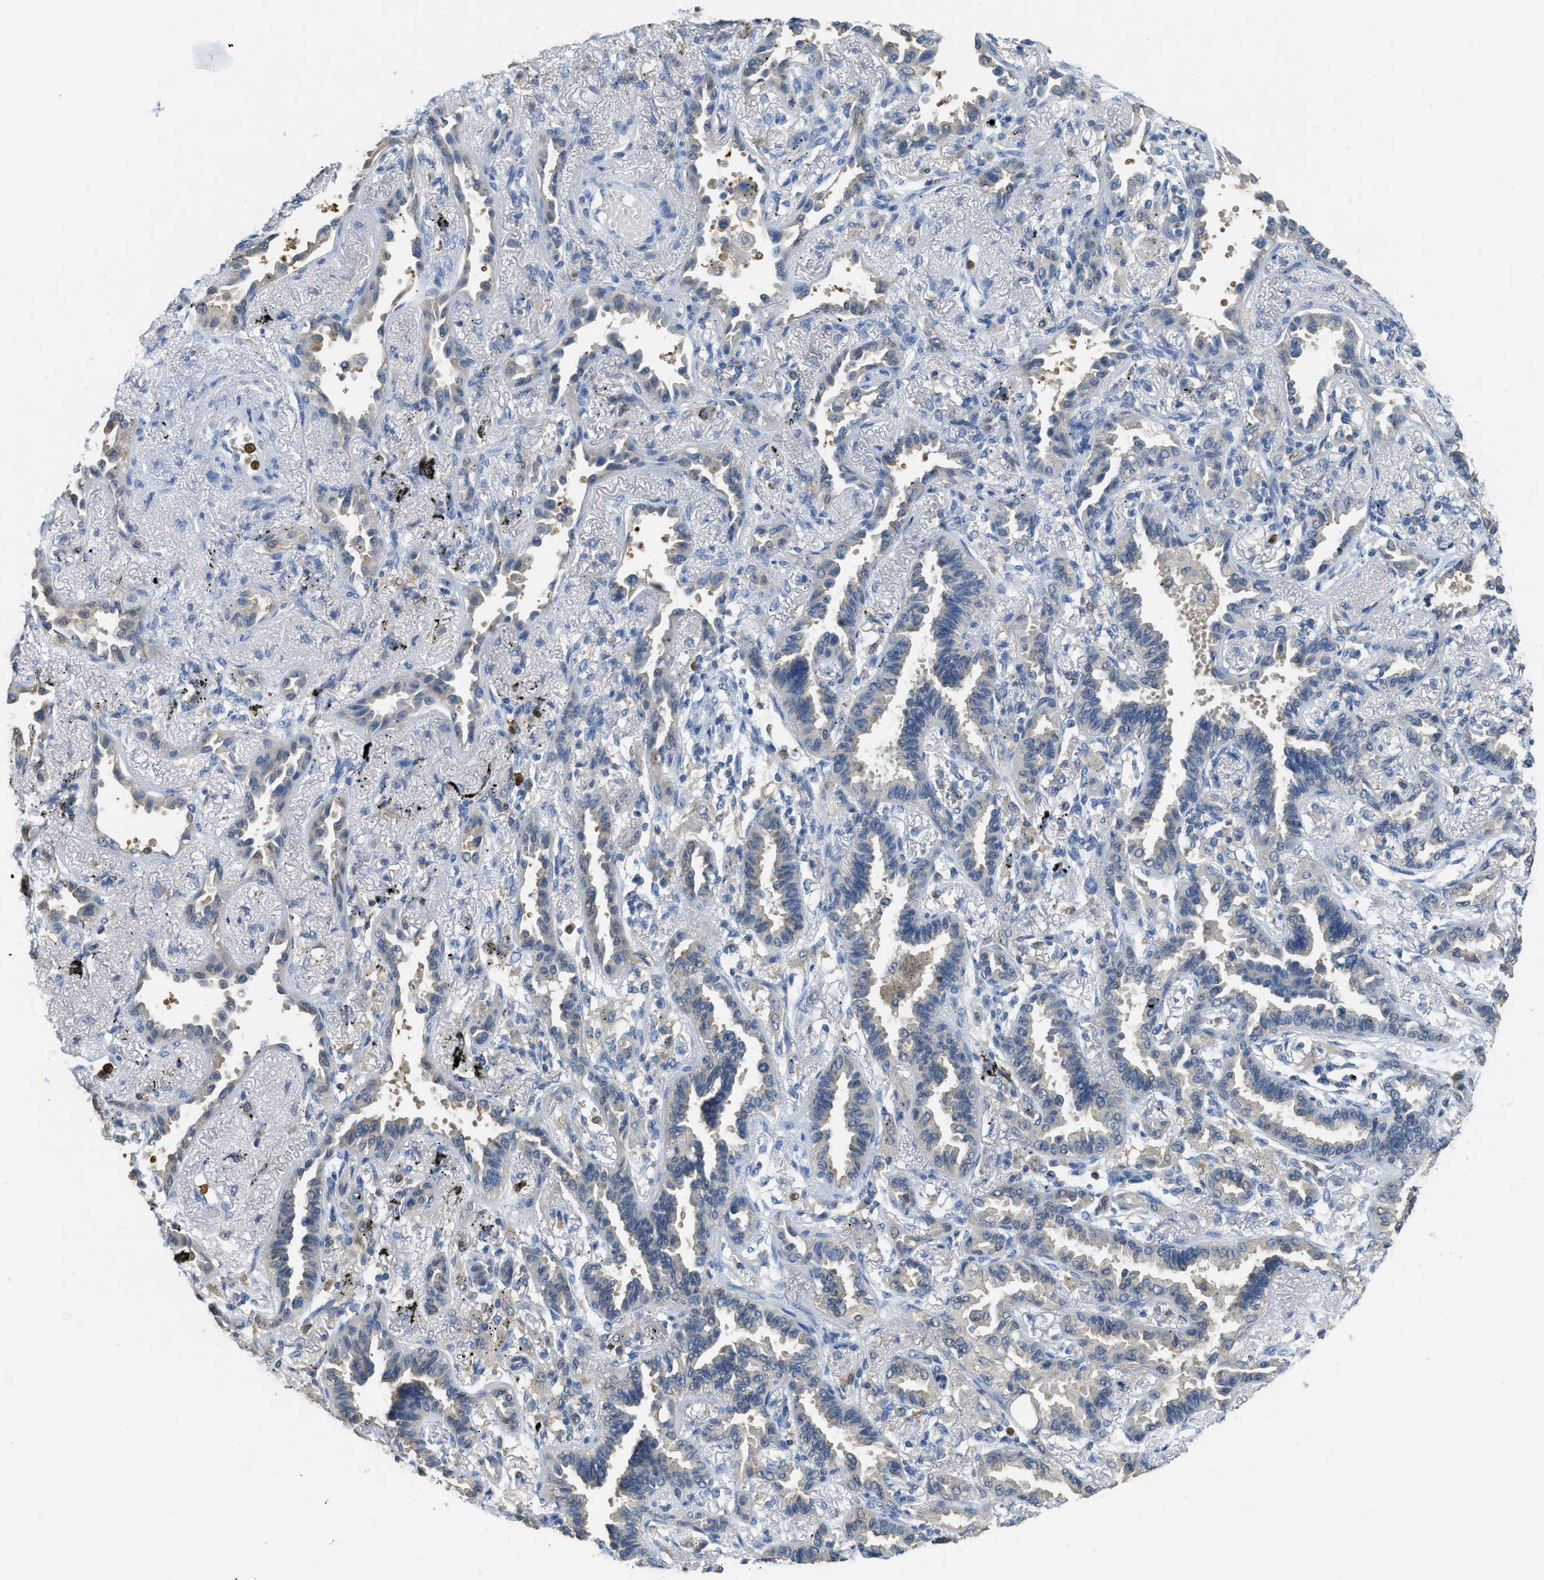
{"staining": {"intensity": "weak", "quantity": "<25%", "location": "cytoplasmic/membranous"}, "tissue": "lung cancer", "cell_type": "Tumor cells", "image_type": "cancer", "snomed": [{"axis": "morphology", "description": "Adenocarcinoma, NOS"}, {"axis": "topography", "description": "Lung"}], "caption": "An immunohistochemistry (IHC) image of adenocarcinoma (lung) is shown. There is no staining in tumor cells of adenocarcinoma (lung). (DAB IHC with hematoxylin counter stain).", "gene": "SERPINB1", "patient": {"sex": "male", "age": 59}}